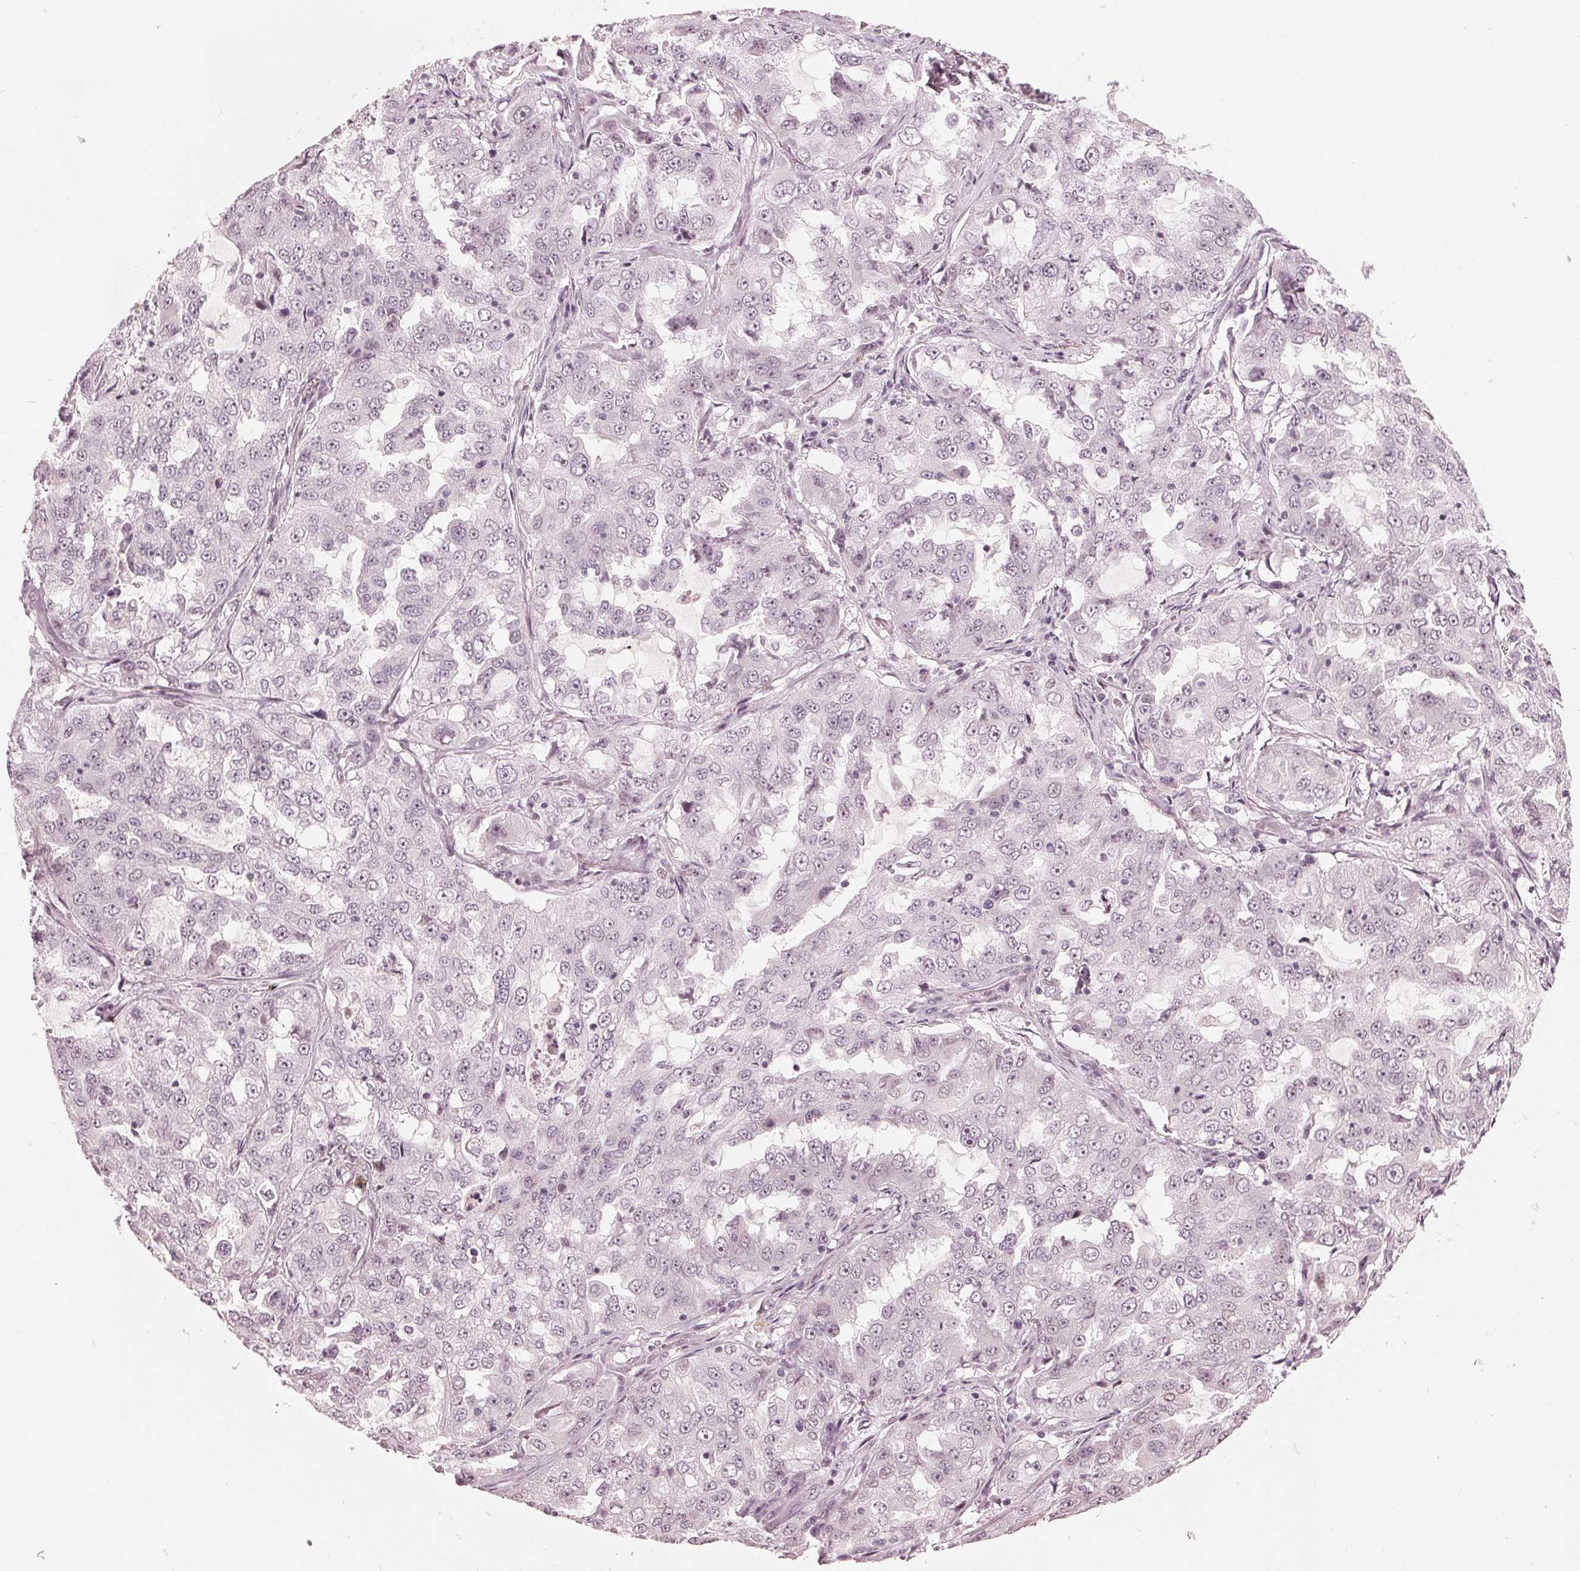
{"staining": {"intensity": "negative", "quantity": "none", "location": "none"}, "tissue": "lung cancer", "cell_type": "Tumor cells", "image_type": "cancer", "snomed": [{"axis": "morphology", "description": "Adenocarcinoma, NOS"}, {"axis": "topography", "description": "Lung"}], "caption": "This photomicrograph is of lung cancer stained with immunohistochemistry to label a protein in brown with the nuclei are counter-stained blue. There is no staining in tumor cells.", "gene": "ADPRHL1", "patient": {"sex": "female", "age": 61}}